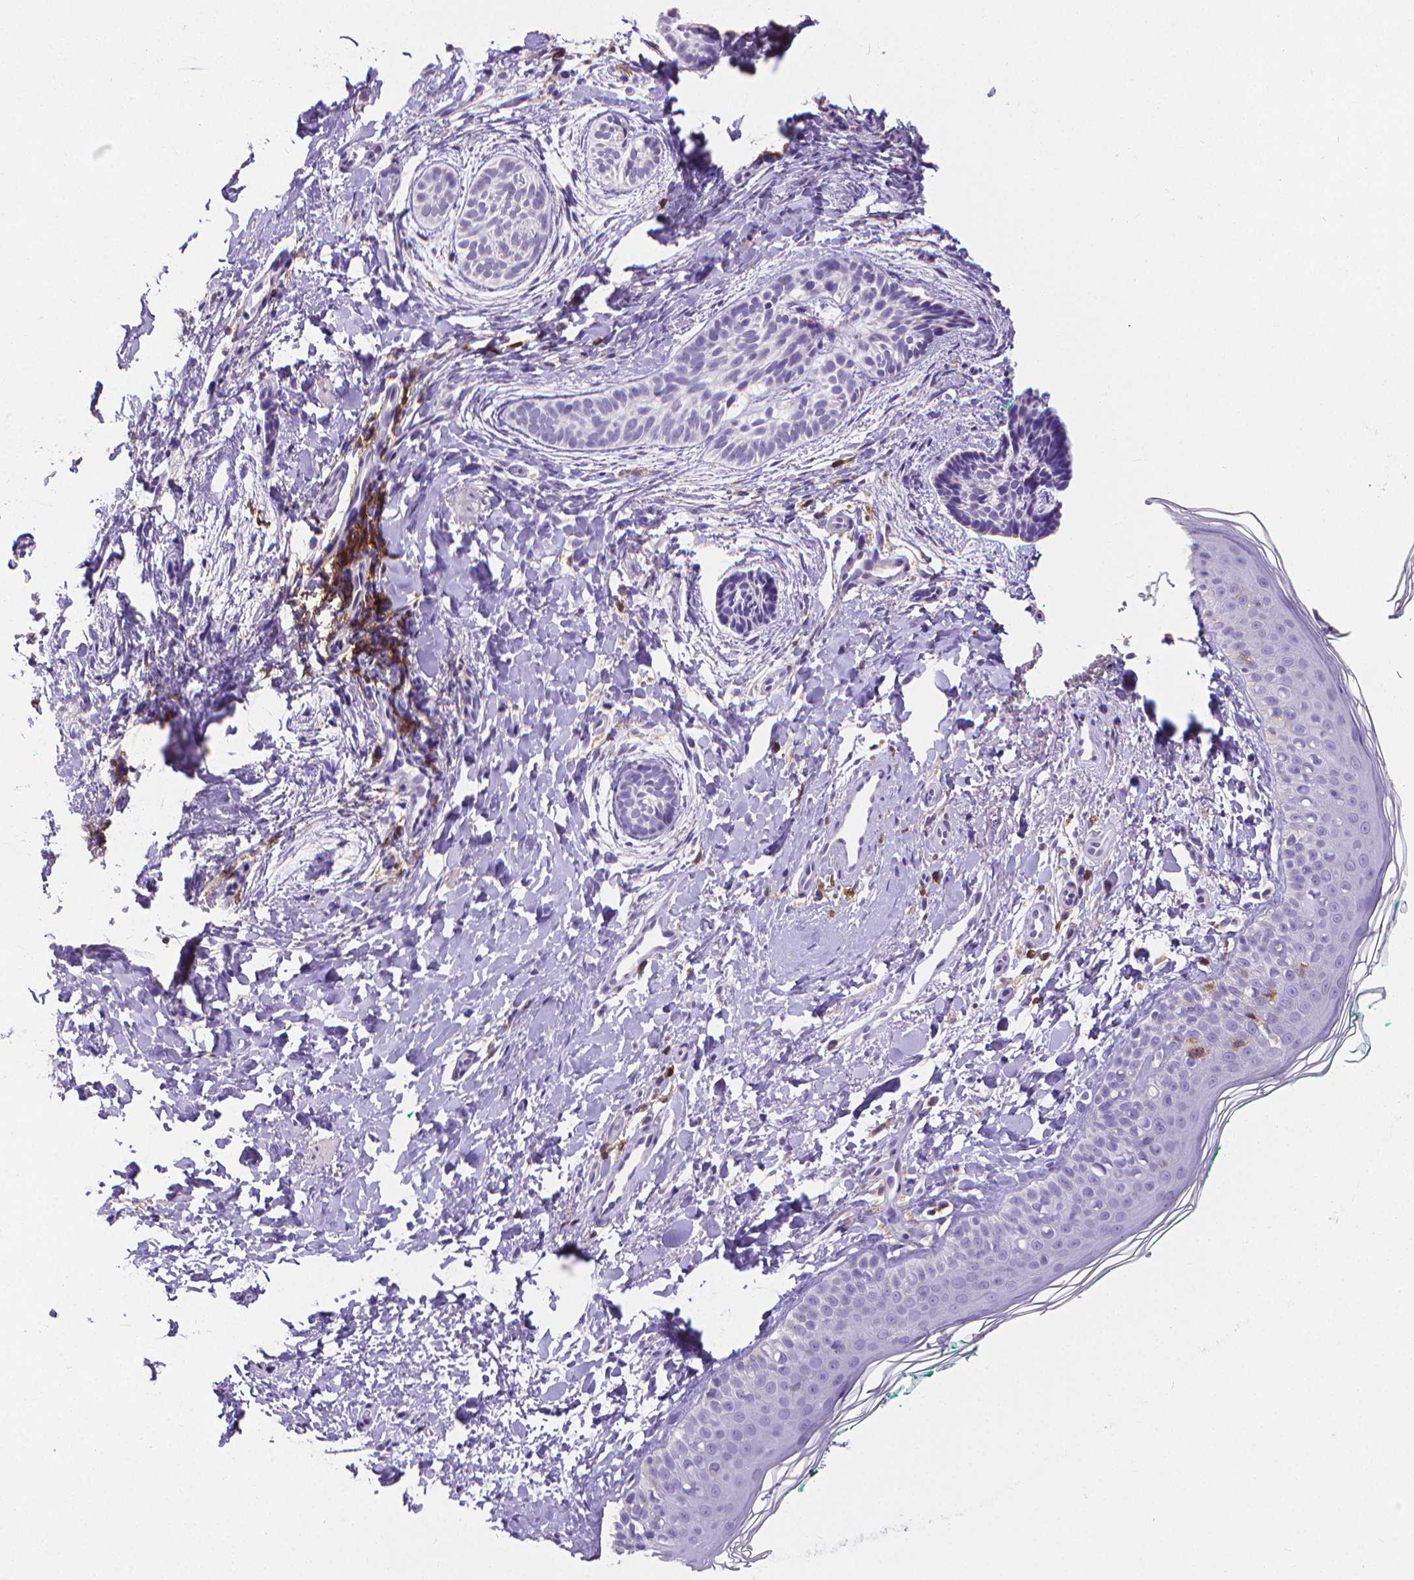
{"staining": {"intensity": "negative", "quantity": "none", "location": "none"}, "tissue": "skin cancer", "cell_type": "Tumor cells", "image_type": "cancer", "snomed": [{"axis": "morphology", "description": "Basal cell carcinoma"}, {"axis": "topography", "description": "Skin"}], "caption": "A histopathology image of skin cancer (basal cell carcinoma) stained for a protein exhibits no brown staining in tumor cells.", "gene": "CD4", "patient": {"sex": "male", "age": 63}}